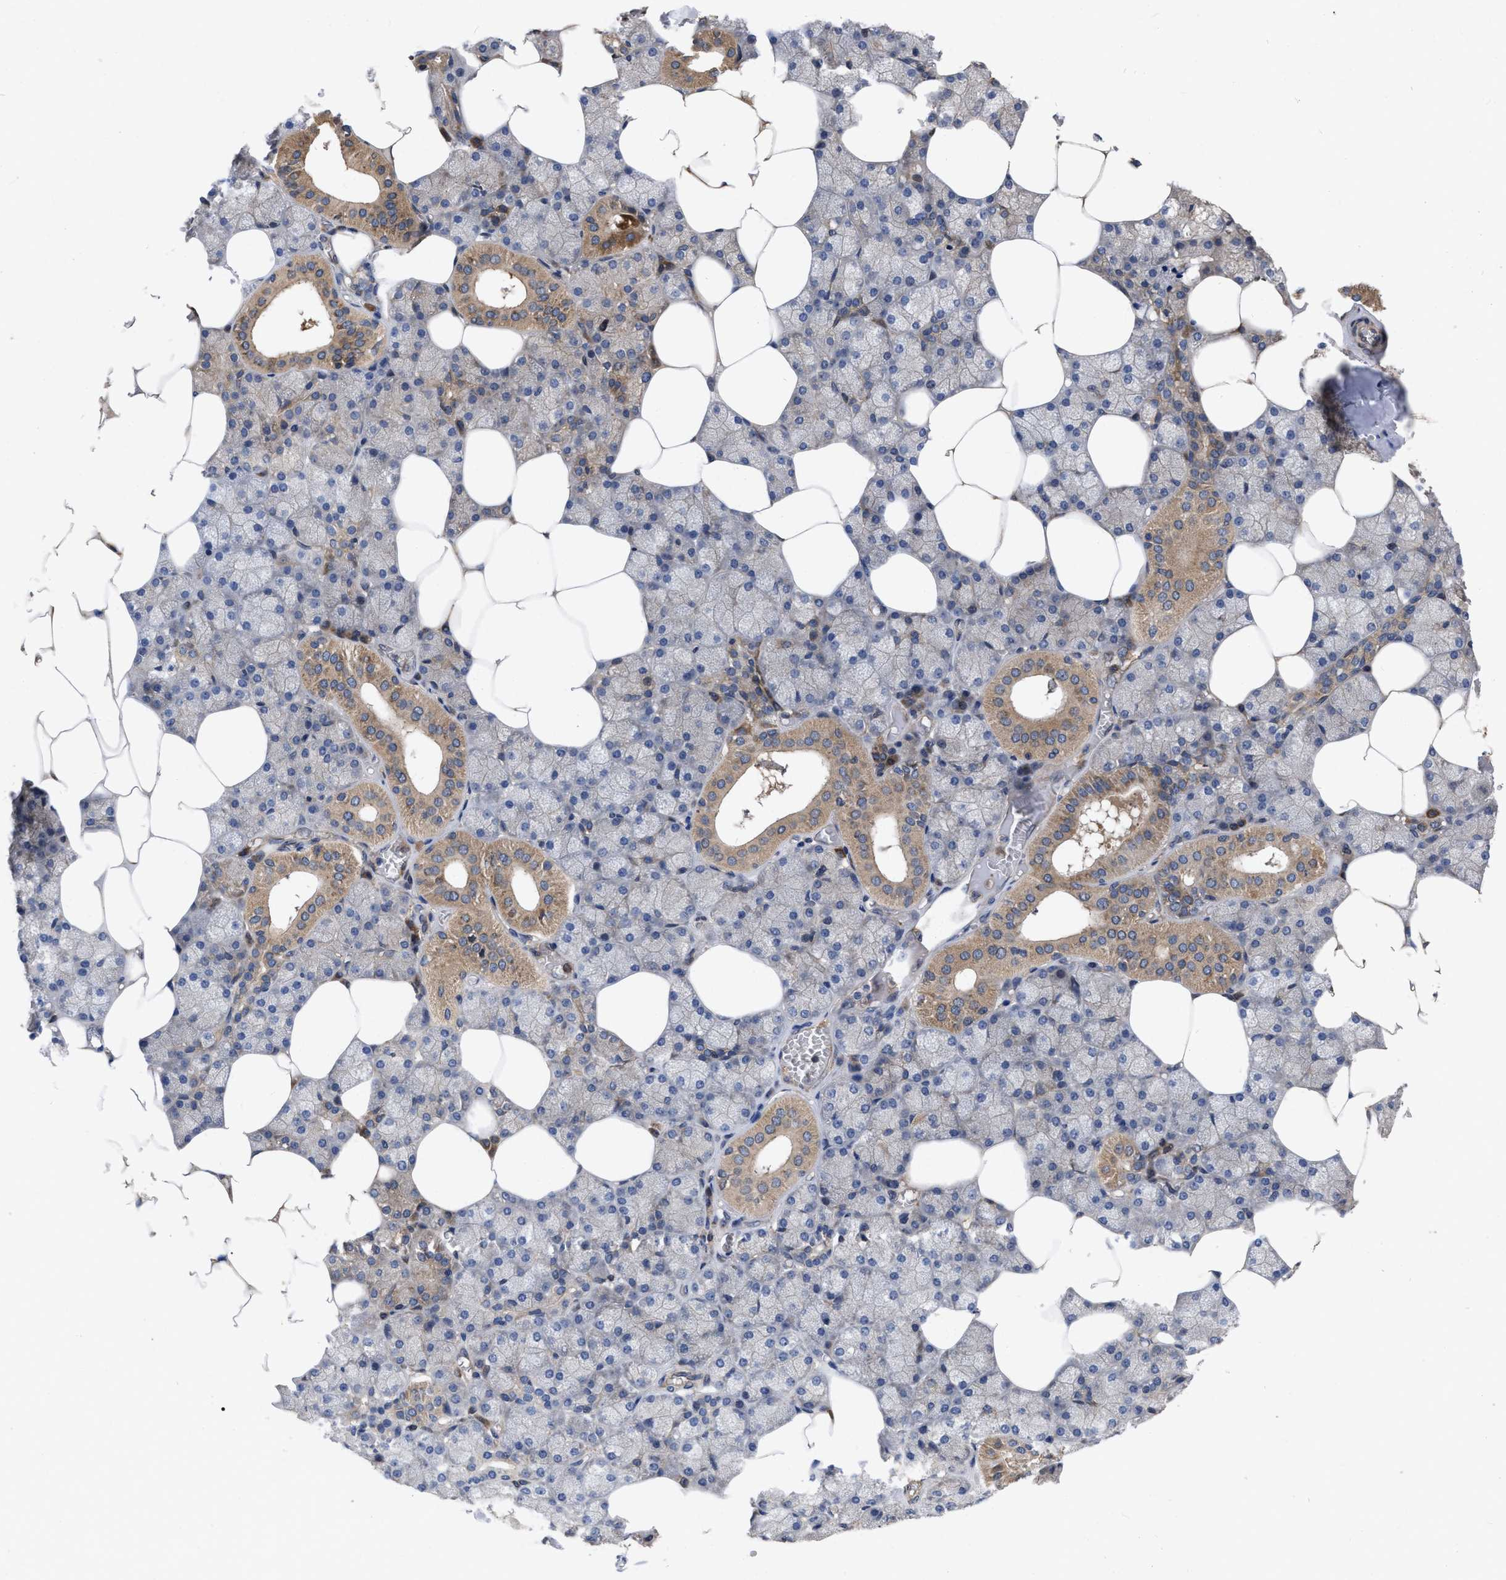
{"staining": {"intensity": "moderate", "quantity": "25%-75%", "location": "cytoplasmic/membranous"}, "tissue": "salivary gland", "cell_type": "Glandular cells", "image_type": "normal", "snomed": [{"axis": "morphology", "description": "Normal tissue, NOS"}, {"axis": "topography", "description": "Salivary gland"}], "caption": "An IHC histopathology image of normal tissue is shown. Protein staining in brown highlights moderate cytoplasmic/membranous positivity in salivary gland within glandular cells.", "gene": "CDKN2C", "patient": {"sex": "male", "age": 62}}